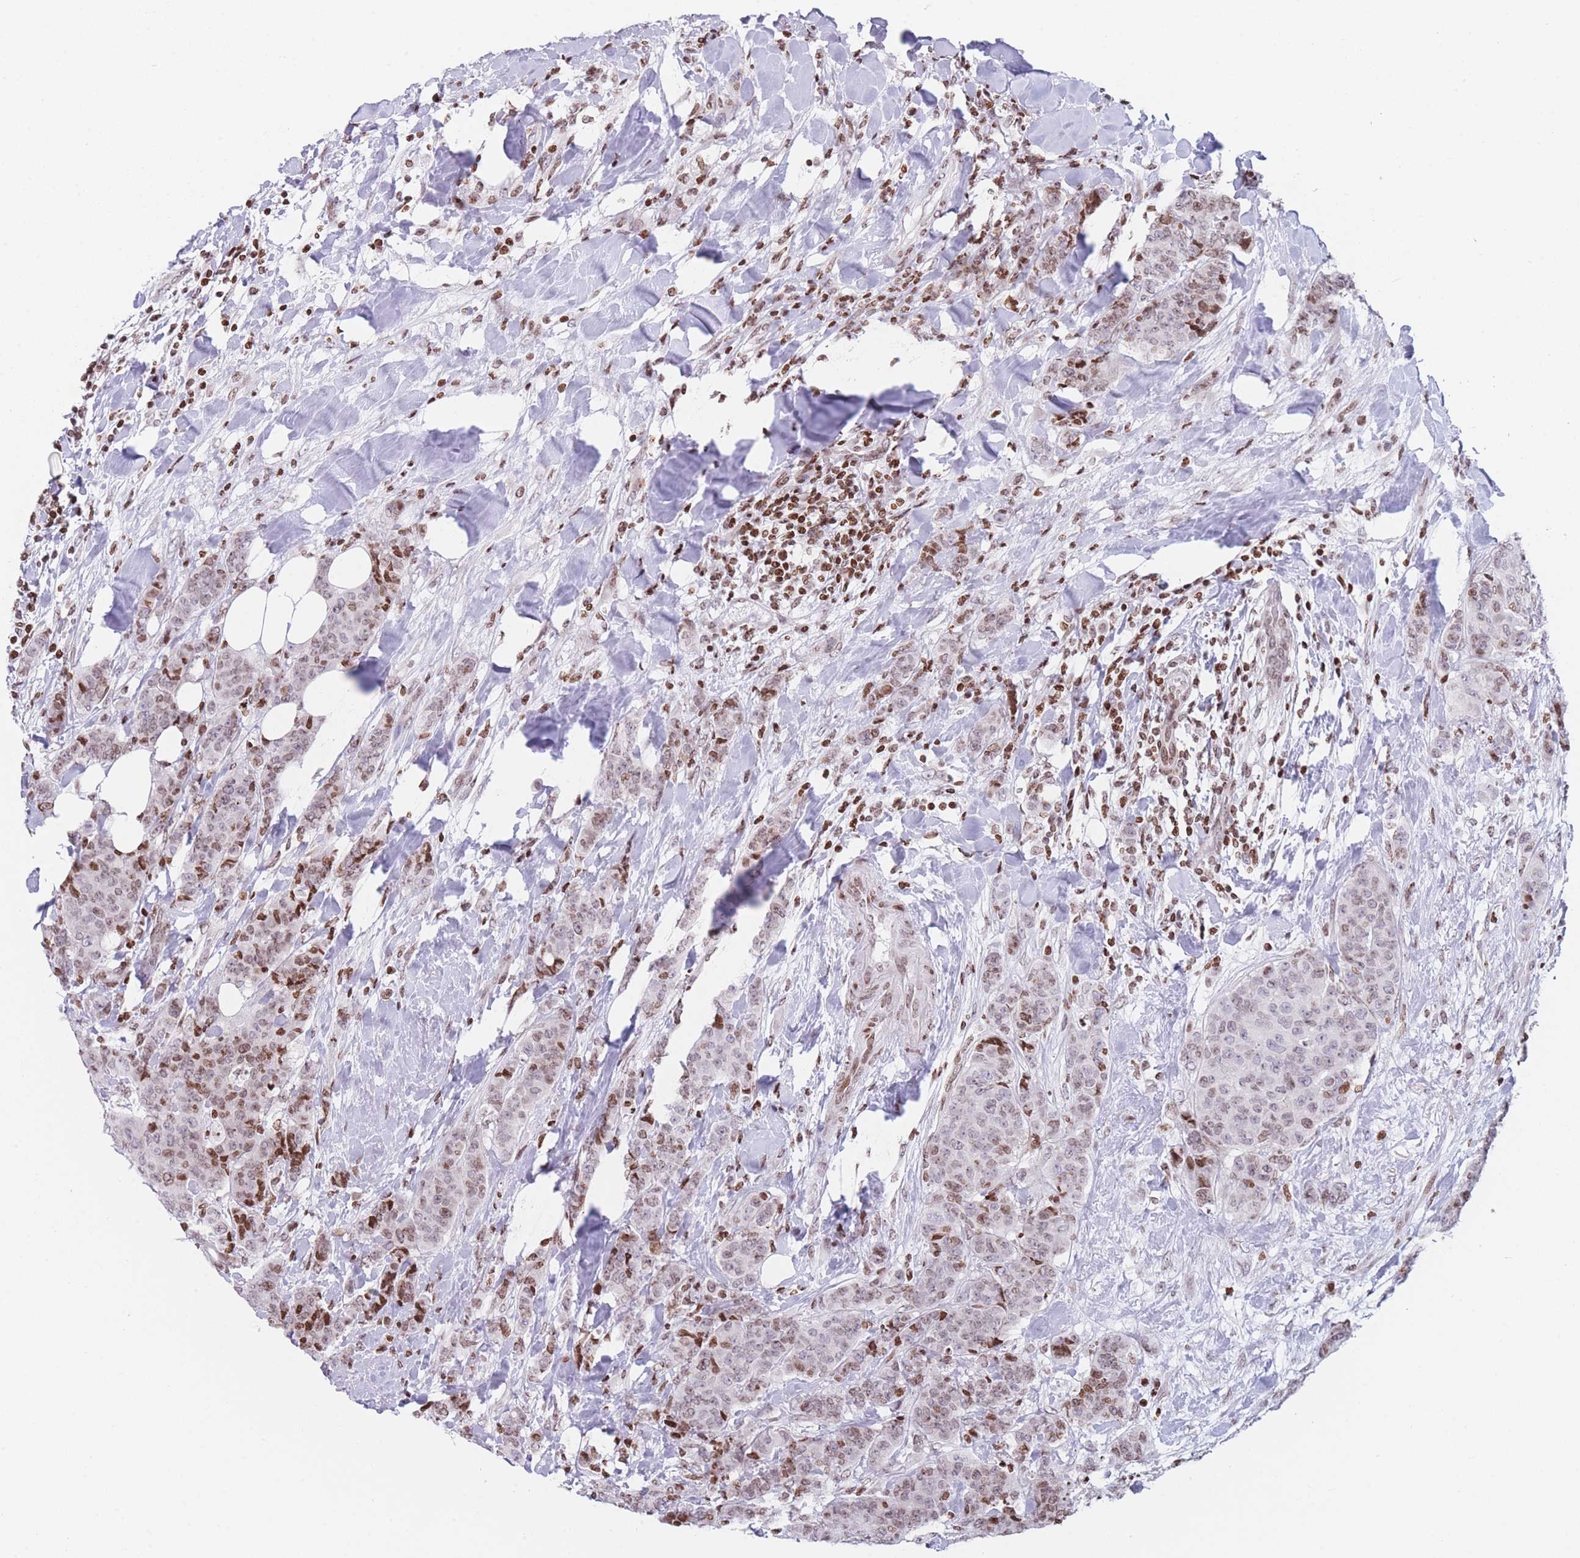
{"staining": {"intensity": "moderate", "quantity": ">75%", "location": "nuclear"}, "tissue": "breast cancer", "cell_type": "Tumor cells", "image_type": "cancer", "snomed": [{"axis": "morphology", "description": "Duct carcinoma"}, {"axis": "topography", "description": "Breast"}], "caption": "Human breast invasive ductal carcinoma stained for a protein (brown) exhibits moderate nuclear positive positivity in about >75% of tumor cells.", "gene": "AK9", "patient": {"sex": "female", "age": 40}}